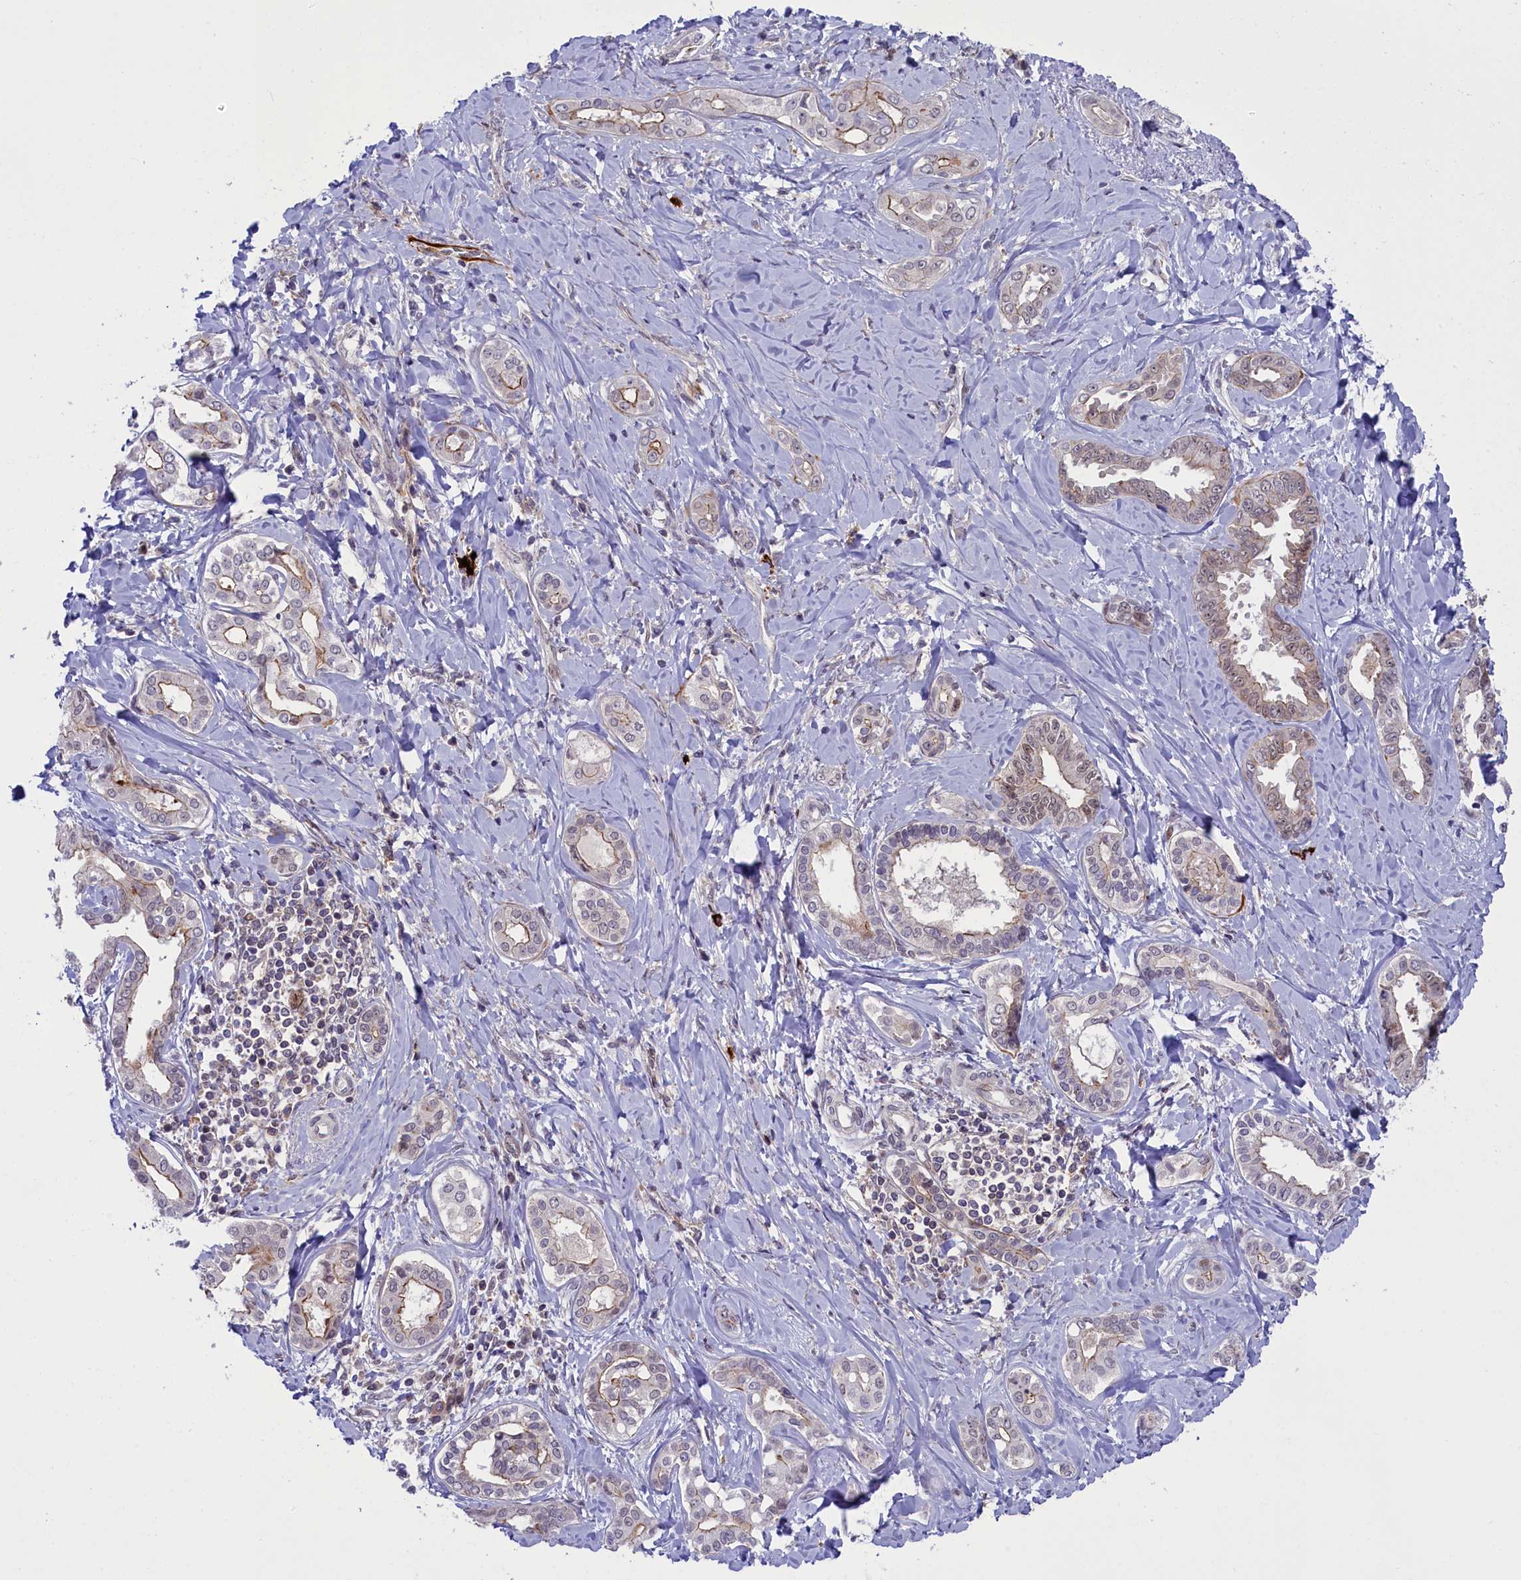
{"staining": {"intensity": "negative", "quantity": "none", "location": "none"}, "tissue": "liver cancer", "cell_type": "Tumor cells", "image_type": "cancer", "snomed": [{"axis": "morphology", "description": "Cholangiocarcinoma"}, {"axis": "topography", "description": "Liver"}], "caption": "Immunohistochemical staining of cholangiocarcinoma (liver) shows no significant expression in tumor cells.", "gene": "CCL23", "patient": {"sex": "female", "age": 77}}